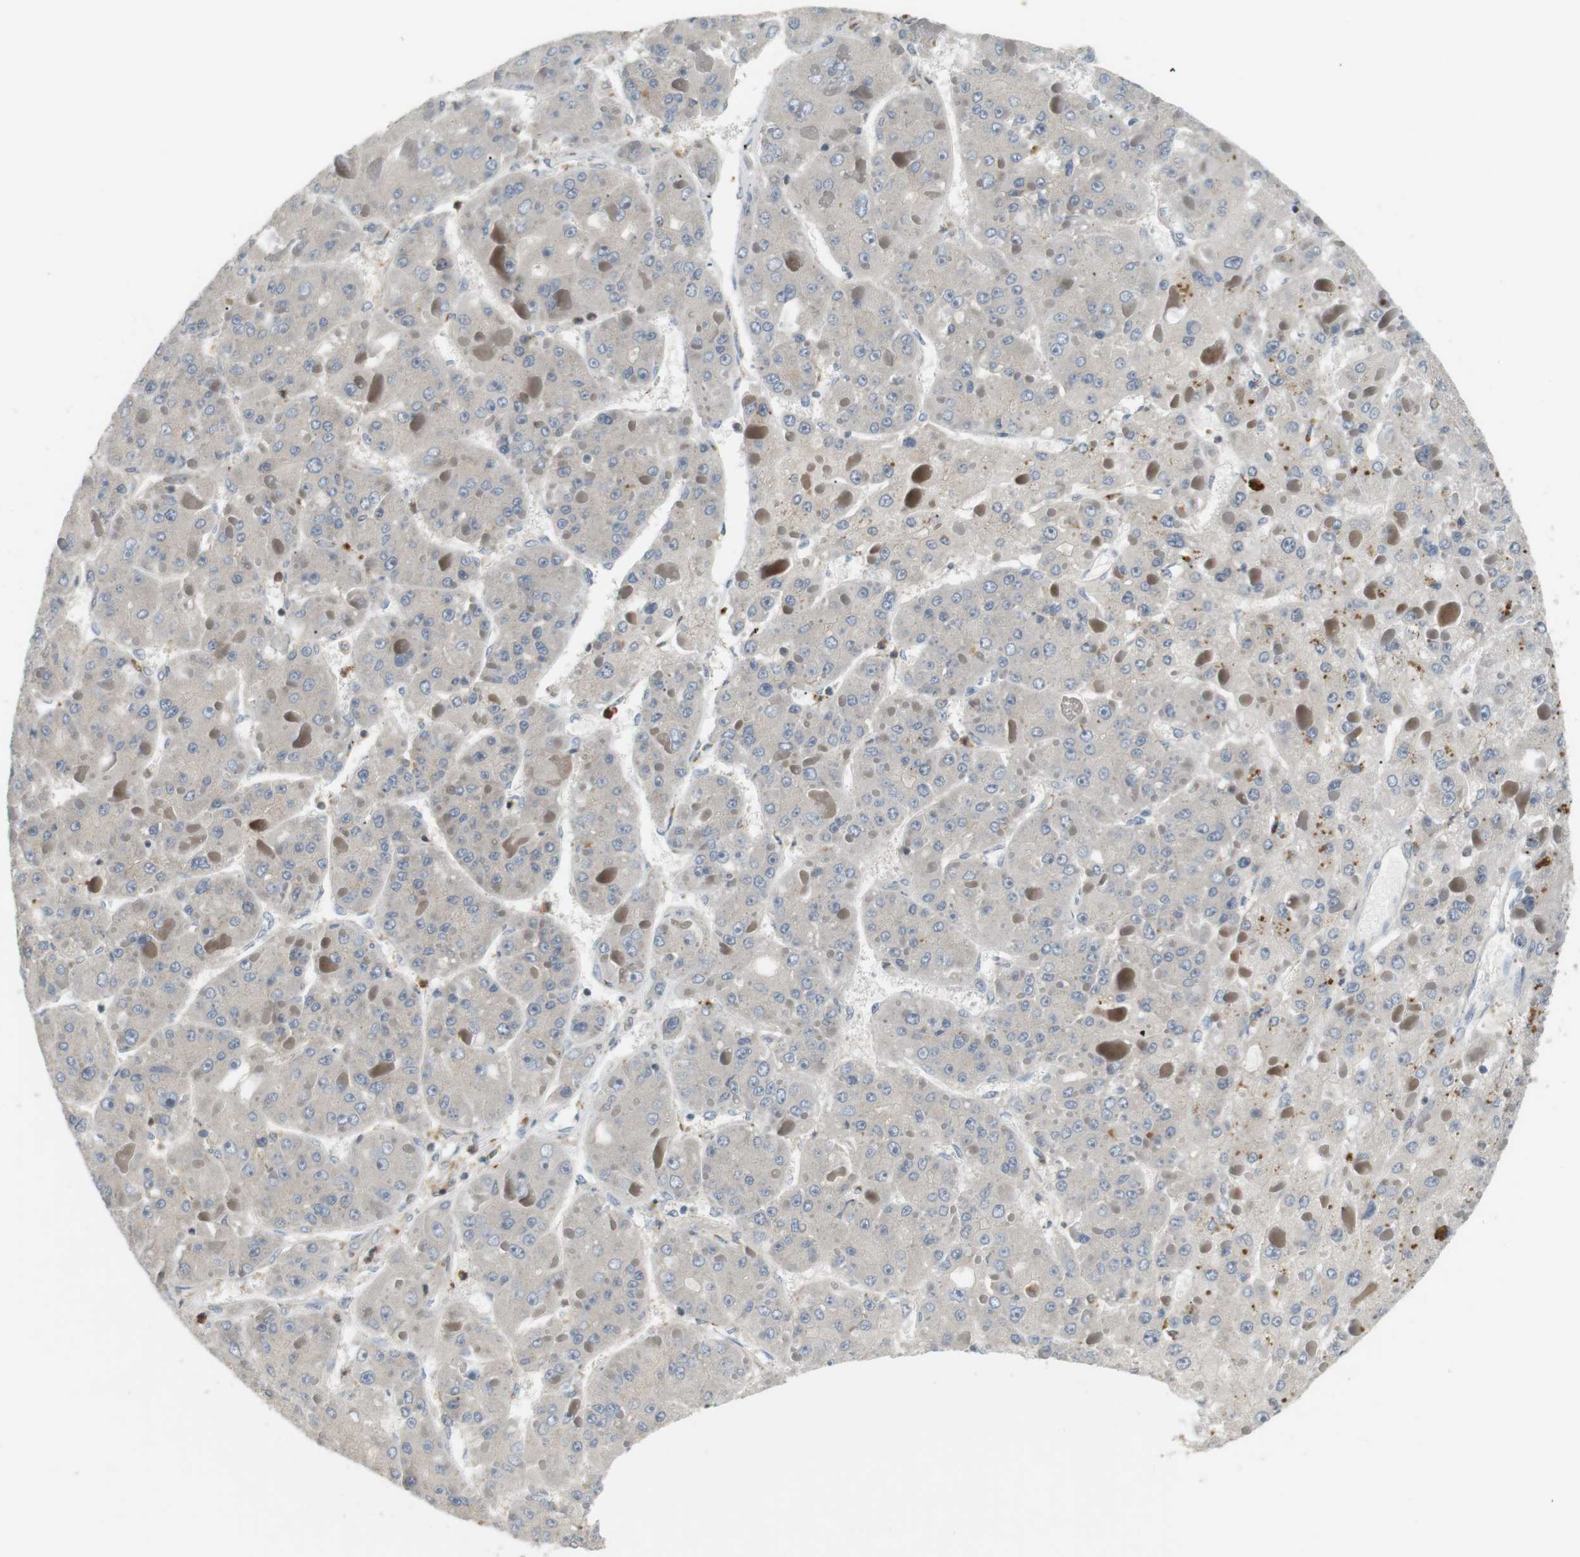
{"staining": {"intensity": "negative", "quantity": "none", "location": "none"}, "tissue": "liver cancer", "cell_type": "Tumor cells", "image_type": "cancer", "snomed": [{"axis": "morphology", "description": "Carcinoma, Hepatocellular, NOS"}, {"axis": "topography", "description": "Liver"}], "caption": "A photomicrograph of human liver cancer is negative for staining in tumor cells.", "gene": "P2RY1", "patient": {"sex": "female", "age": 73}}